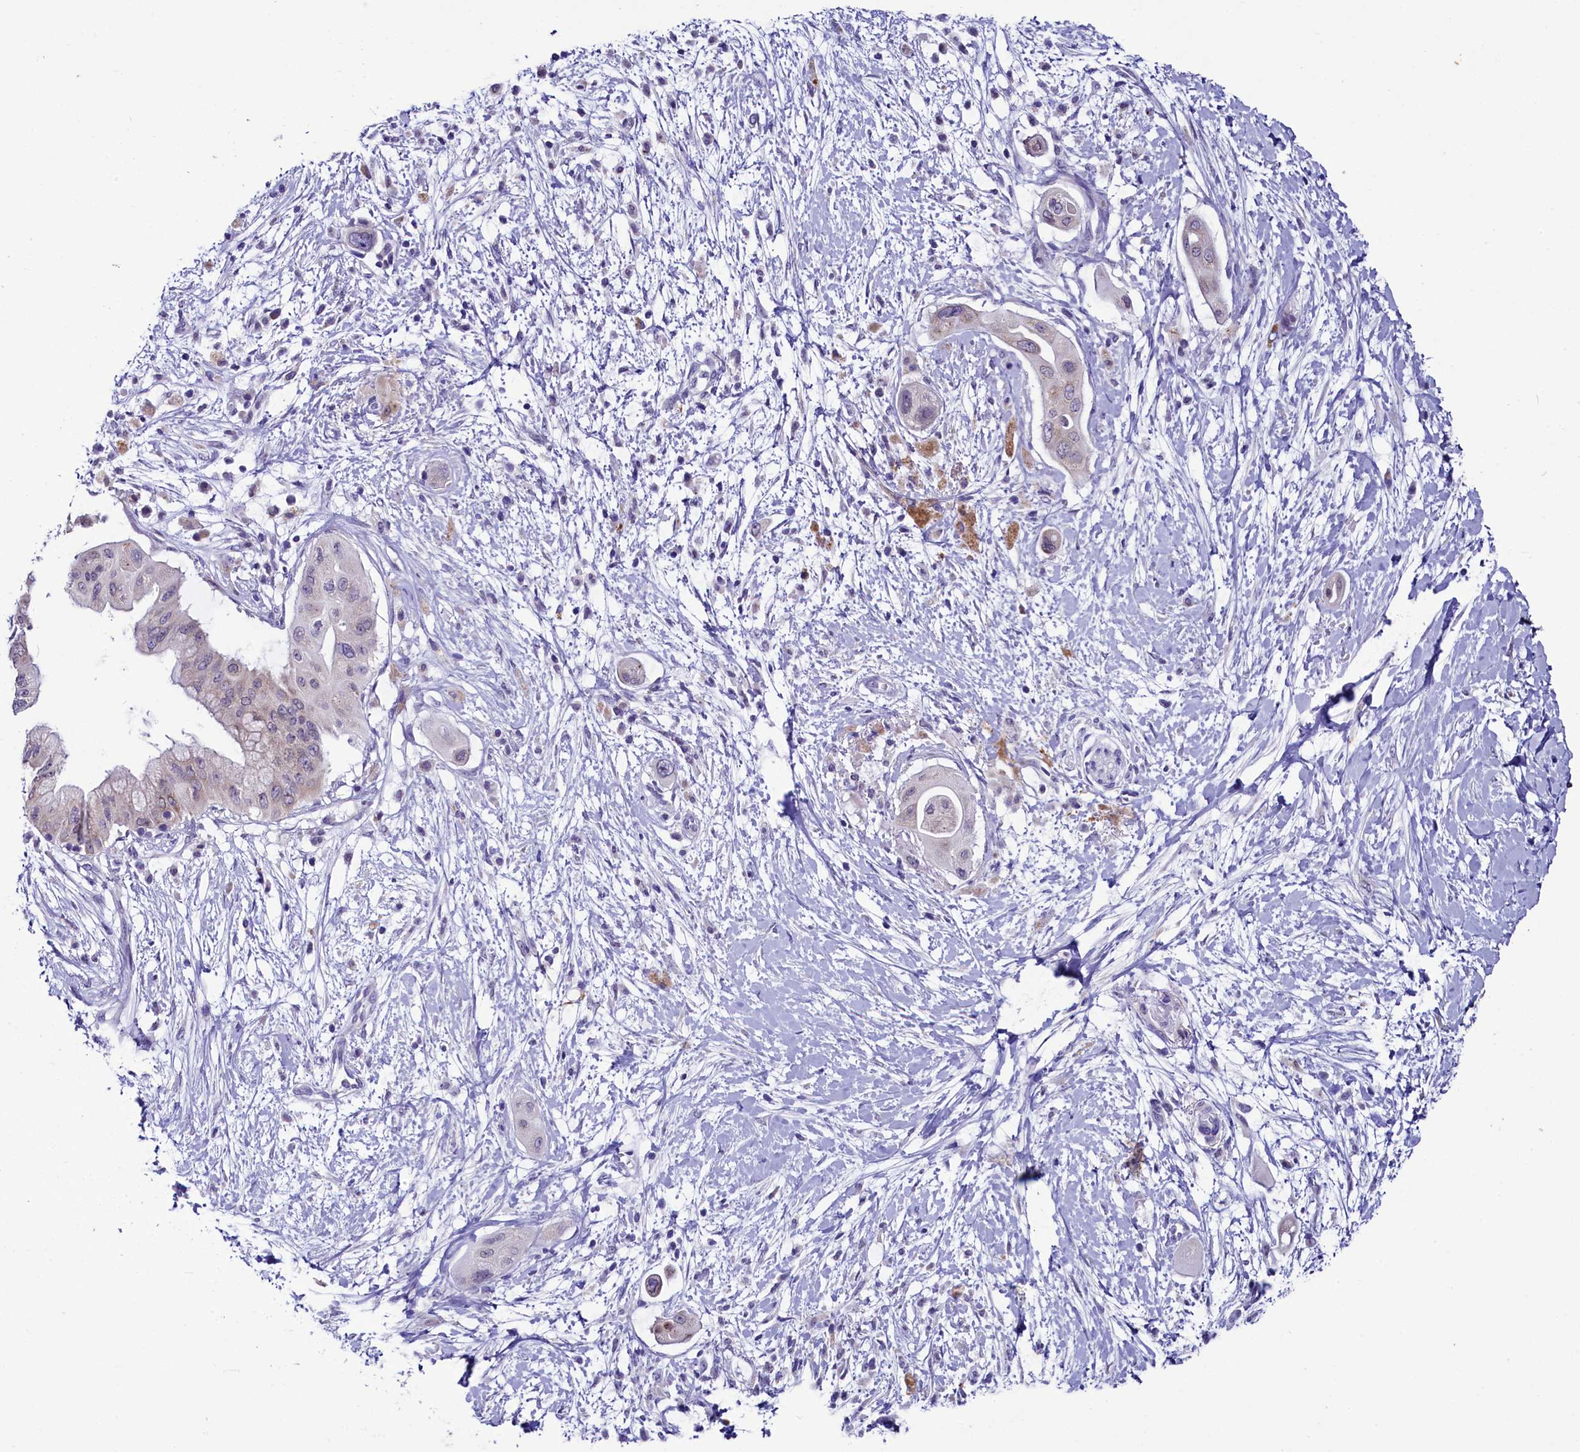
{"staining": {"intensity": "negative", "quantity": "none", "location": "none"}, "tissue": "pancreatic cancer", "cell_type": "Tumor cells", "image_type": "cancer", "snomed": [{"axis": "morphology", "description": "Adenocarcinoma, NOS"}, {"axis": "topography", "description": "Pancreas"}], "caption": "This is a histopathology image of immunohistochemistry (IHC) staining of pancreatic cancer, which shows no staining in tumor cells. (Stains: DAB (3,3'-diaminobenzidine) immunohistochemistry (IHC) with hematoxylin counter stain, Microscopy: brightfield microscopy at high magnification).", "gene": "SCD5", "patient": {"sex": "male", "age": 68}}